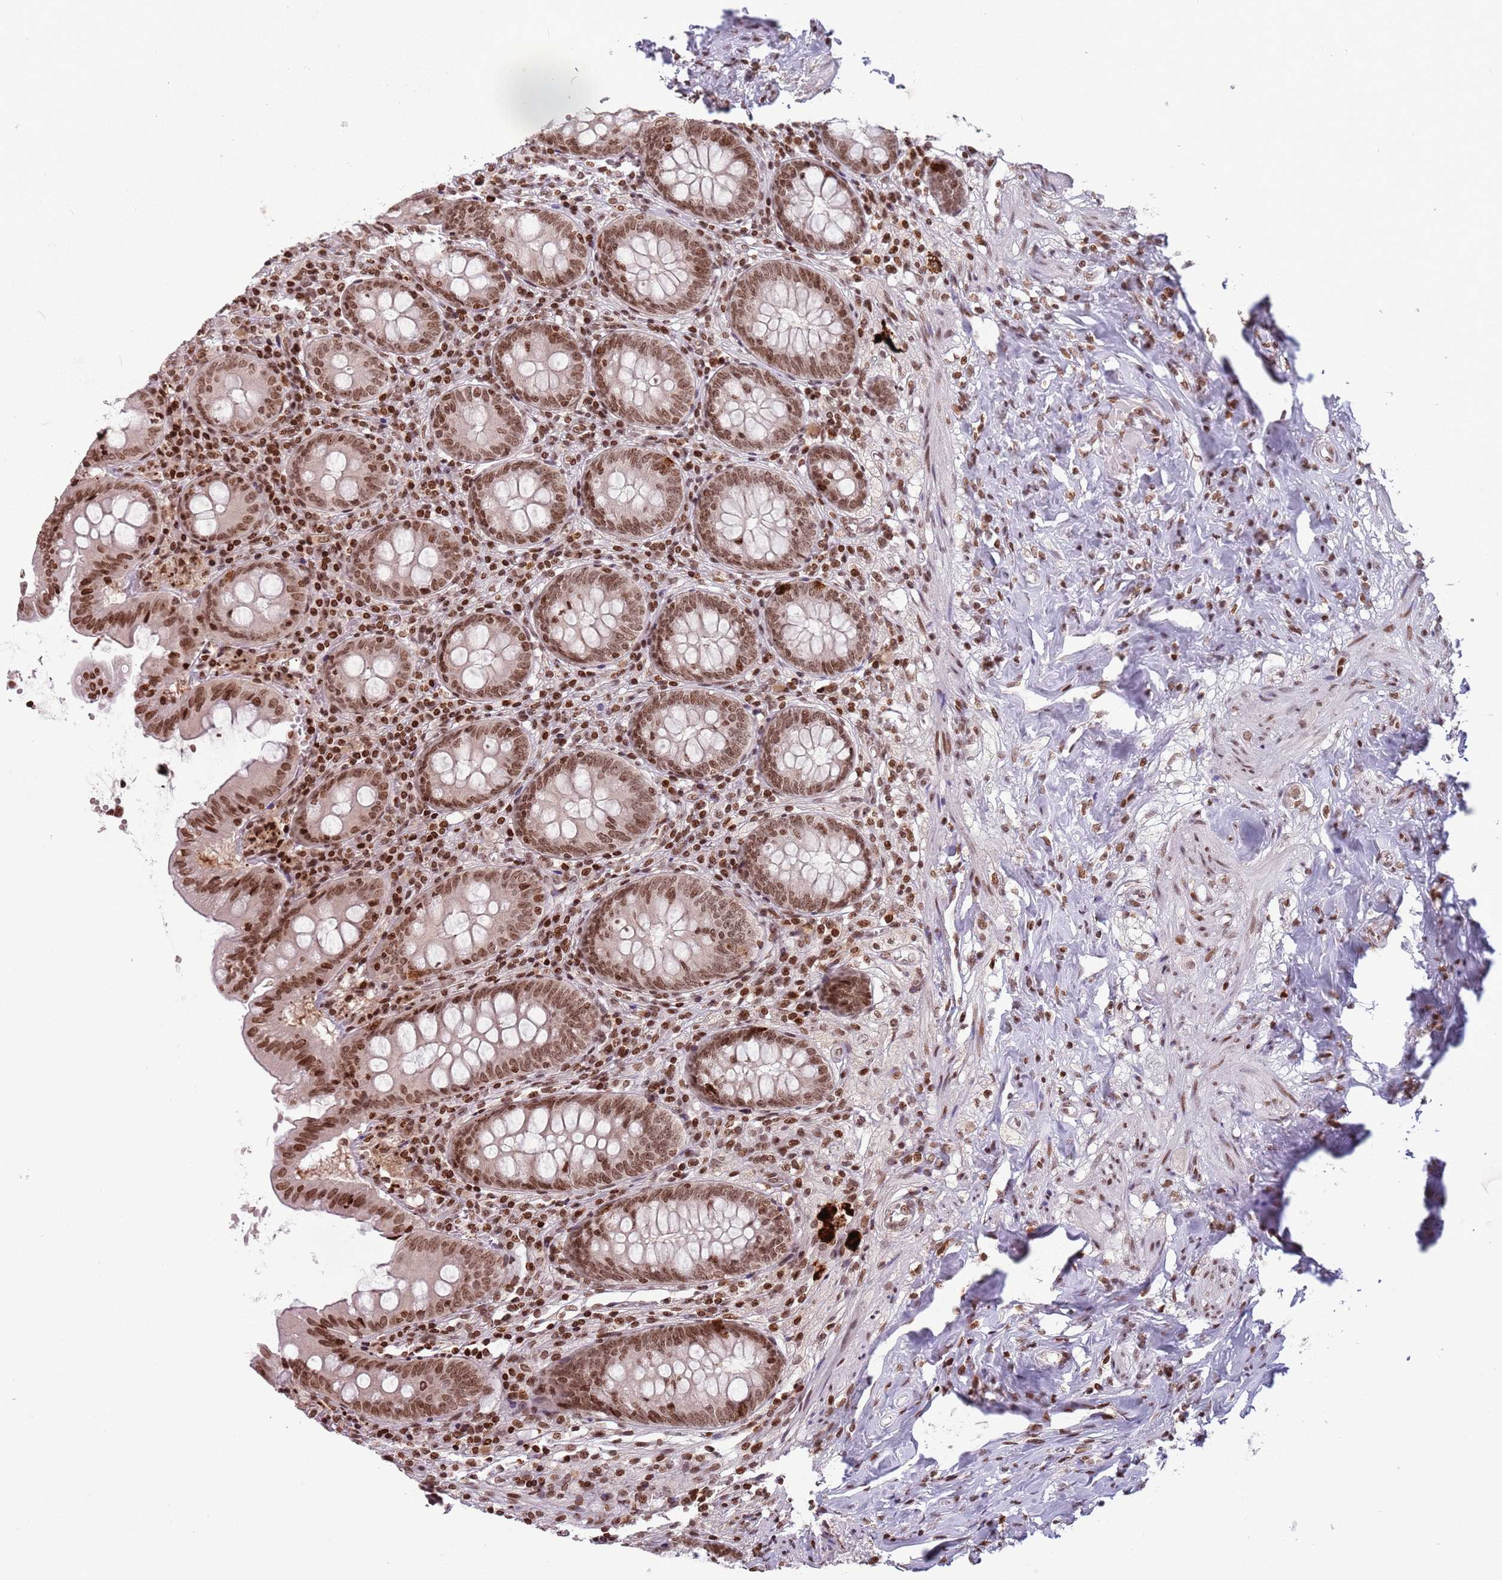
{"staining": {"intensity": "moderate", "quantity": ">75%", "location": "nuclear"}, "tissue": "appendix", "cell_type": "Glandular cells", "image_type": "normal", "snomed": [{"axis": "morphology", "description": "Normal tissue, NOS"}, {"axis": "topography", "description": "Appendix"}], "caption": "The image exhibits a brown stain indicating the presence of a protein in the nuclear of glandular cells in appendix.", "gene": "SH3RF3", "patient": {"sex": "female", "age": 54}}